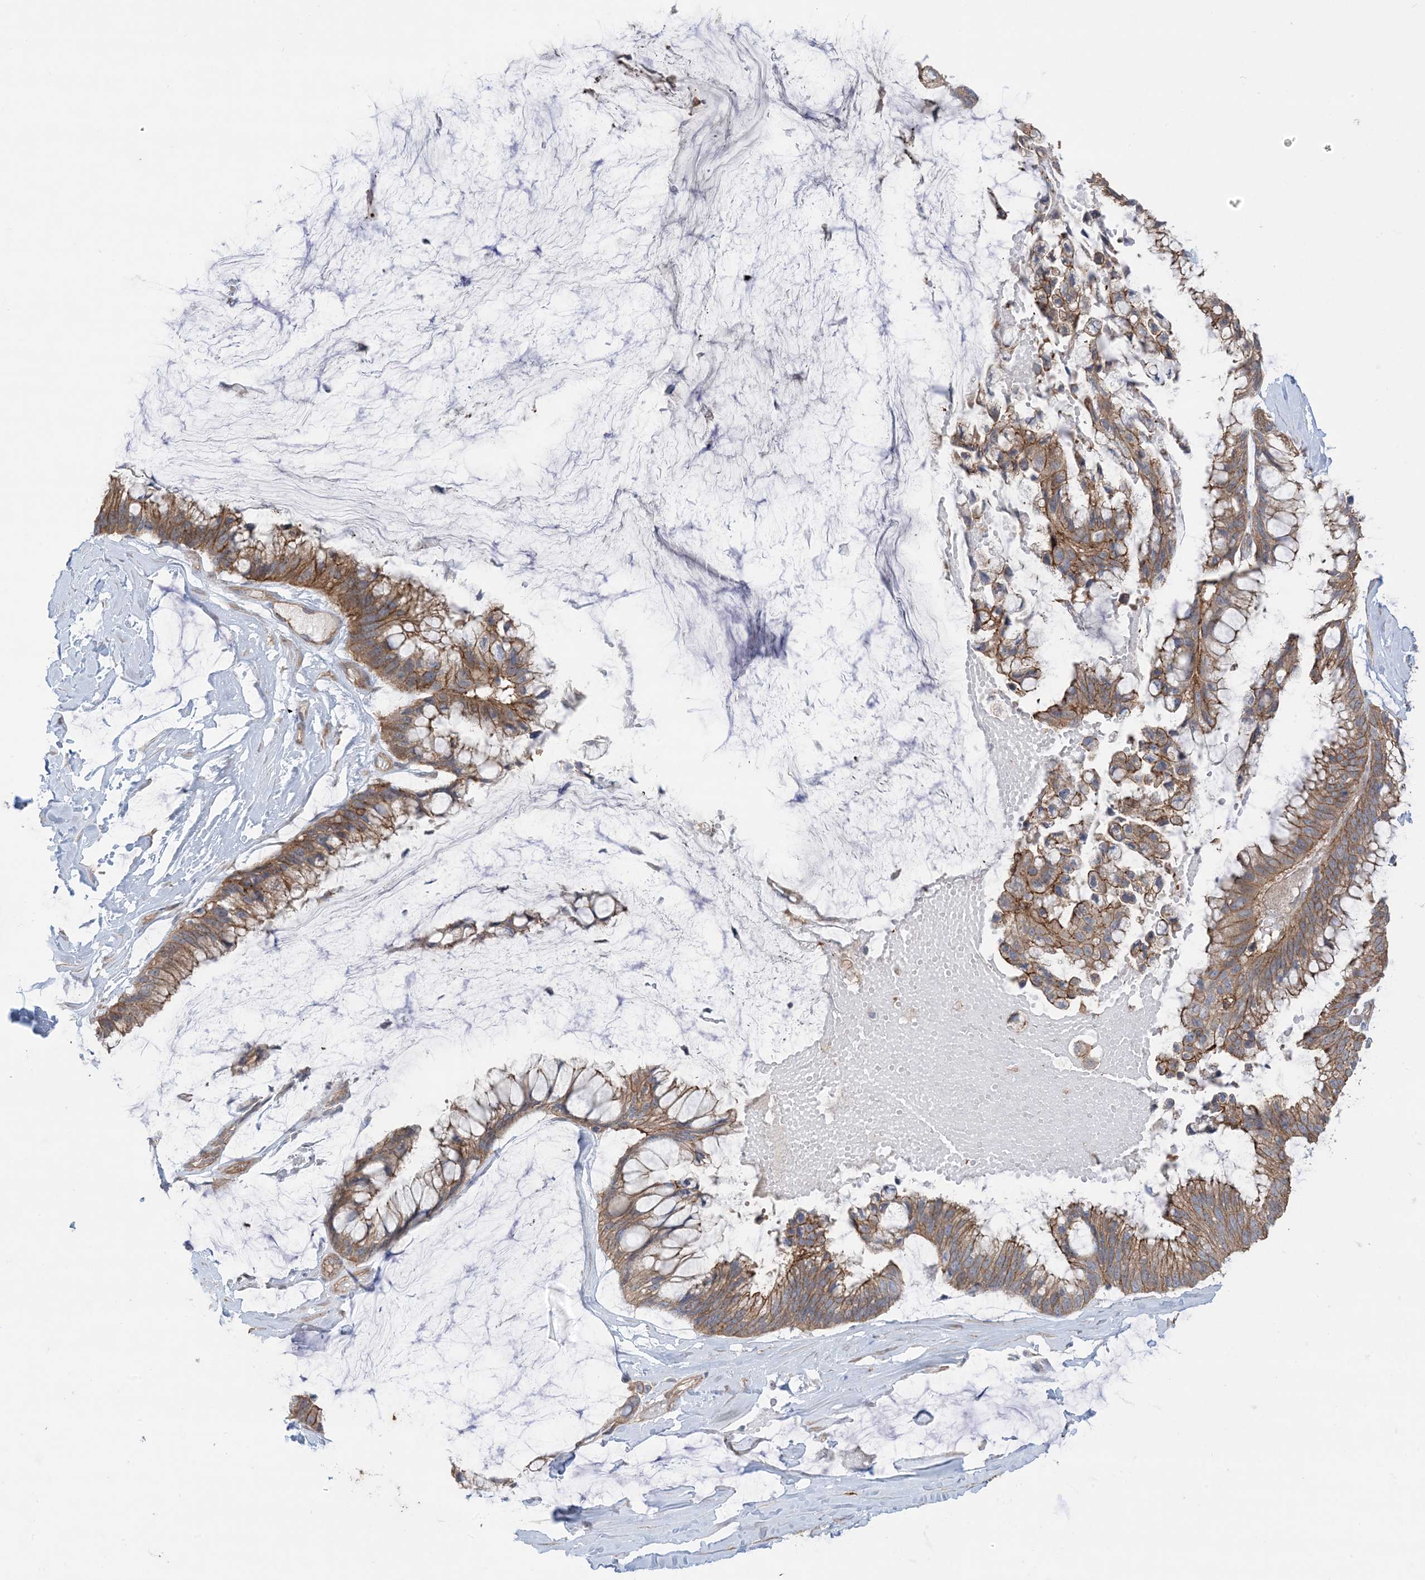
{"staining": {"intensity": "moderate", "quantity": ">75%", "location": "cytoplasmic/membranous"}, "tissue": "ovarian cancer", "cell_type": "Tumor cells", "image_type": "cancer", "snomed": [{"axis": "morphology", "description": "Cystadenocarcinoma, mucinous, NOS"}, {"axis": "topography", "description": "Ovary"}], "caption": "Tumor cells reveal medium levels of moderate cytoplasmic/membranous positivity in approximately >75% of cells in human mucinous cystadenocarcinoma (ovarian). Nuclei are stained in blue.", "gene": "CCNY", "patient": {"sex": "female", "age": 39}}